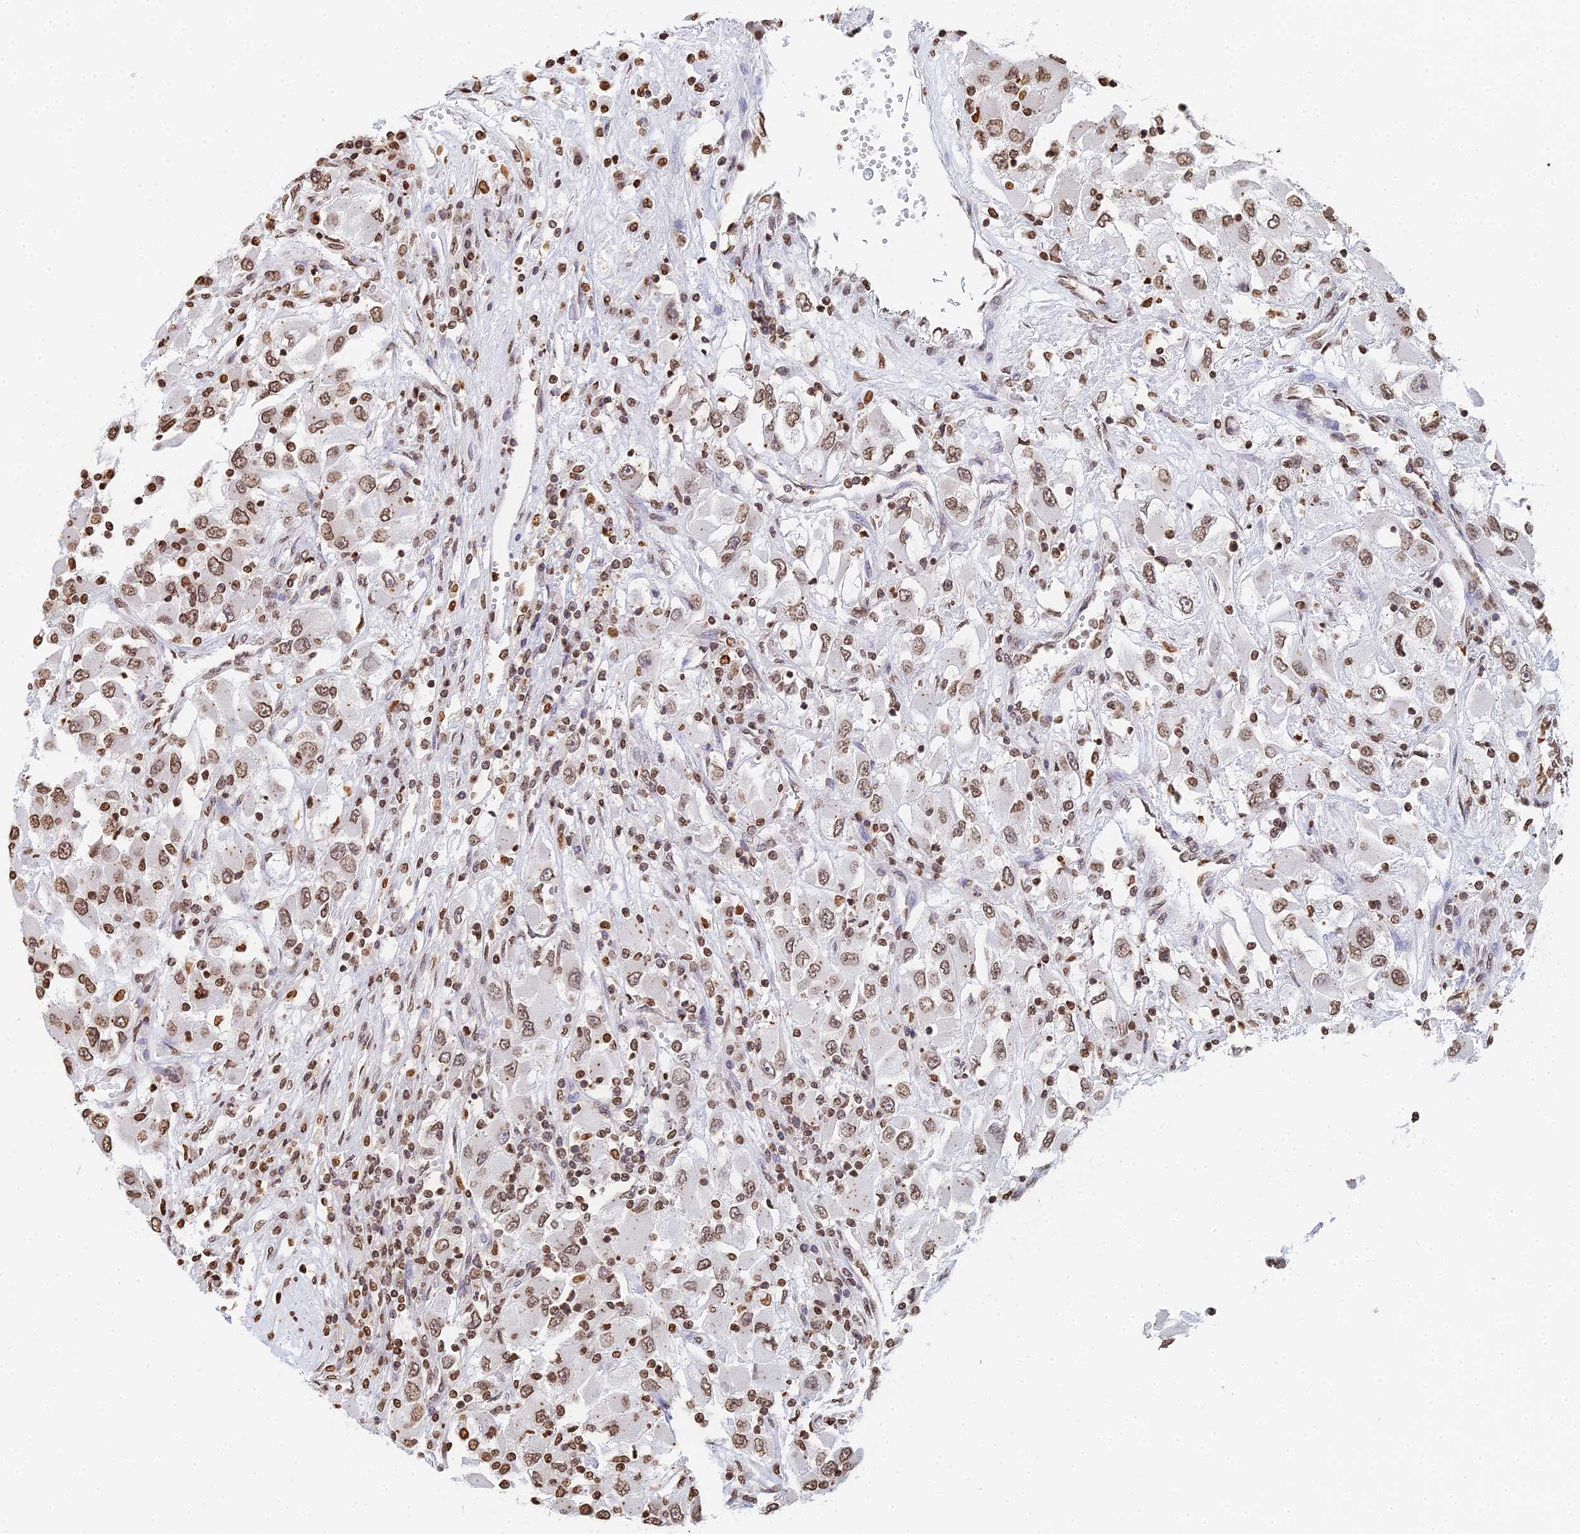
{"staining": {"intensity": "moderate", "quantity": ">75%", "location": "nuclear"}, "tissue": "renal cancer", "cell_type": "Tumor cells", "image_type": "cancer", "snomed": [{"axis": "morphology", "description": "Adenocarcinoma, NOS"}, {"axis": "topography", "description": "Kidney"}], "caption": "There is medium levels of moderate nuclear expression in tumor cells of renal cancer (adenocarcinoma), as demonstrated by immunohistochemical staining (brown color).", "gene": "GBP3", "patient": {"sex": "female", "age": 52}}